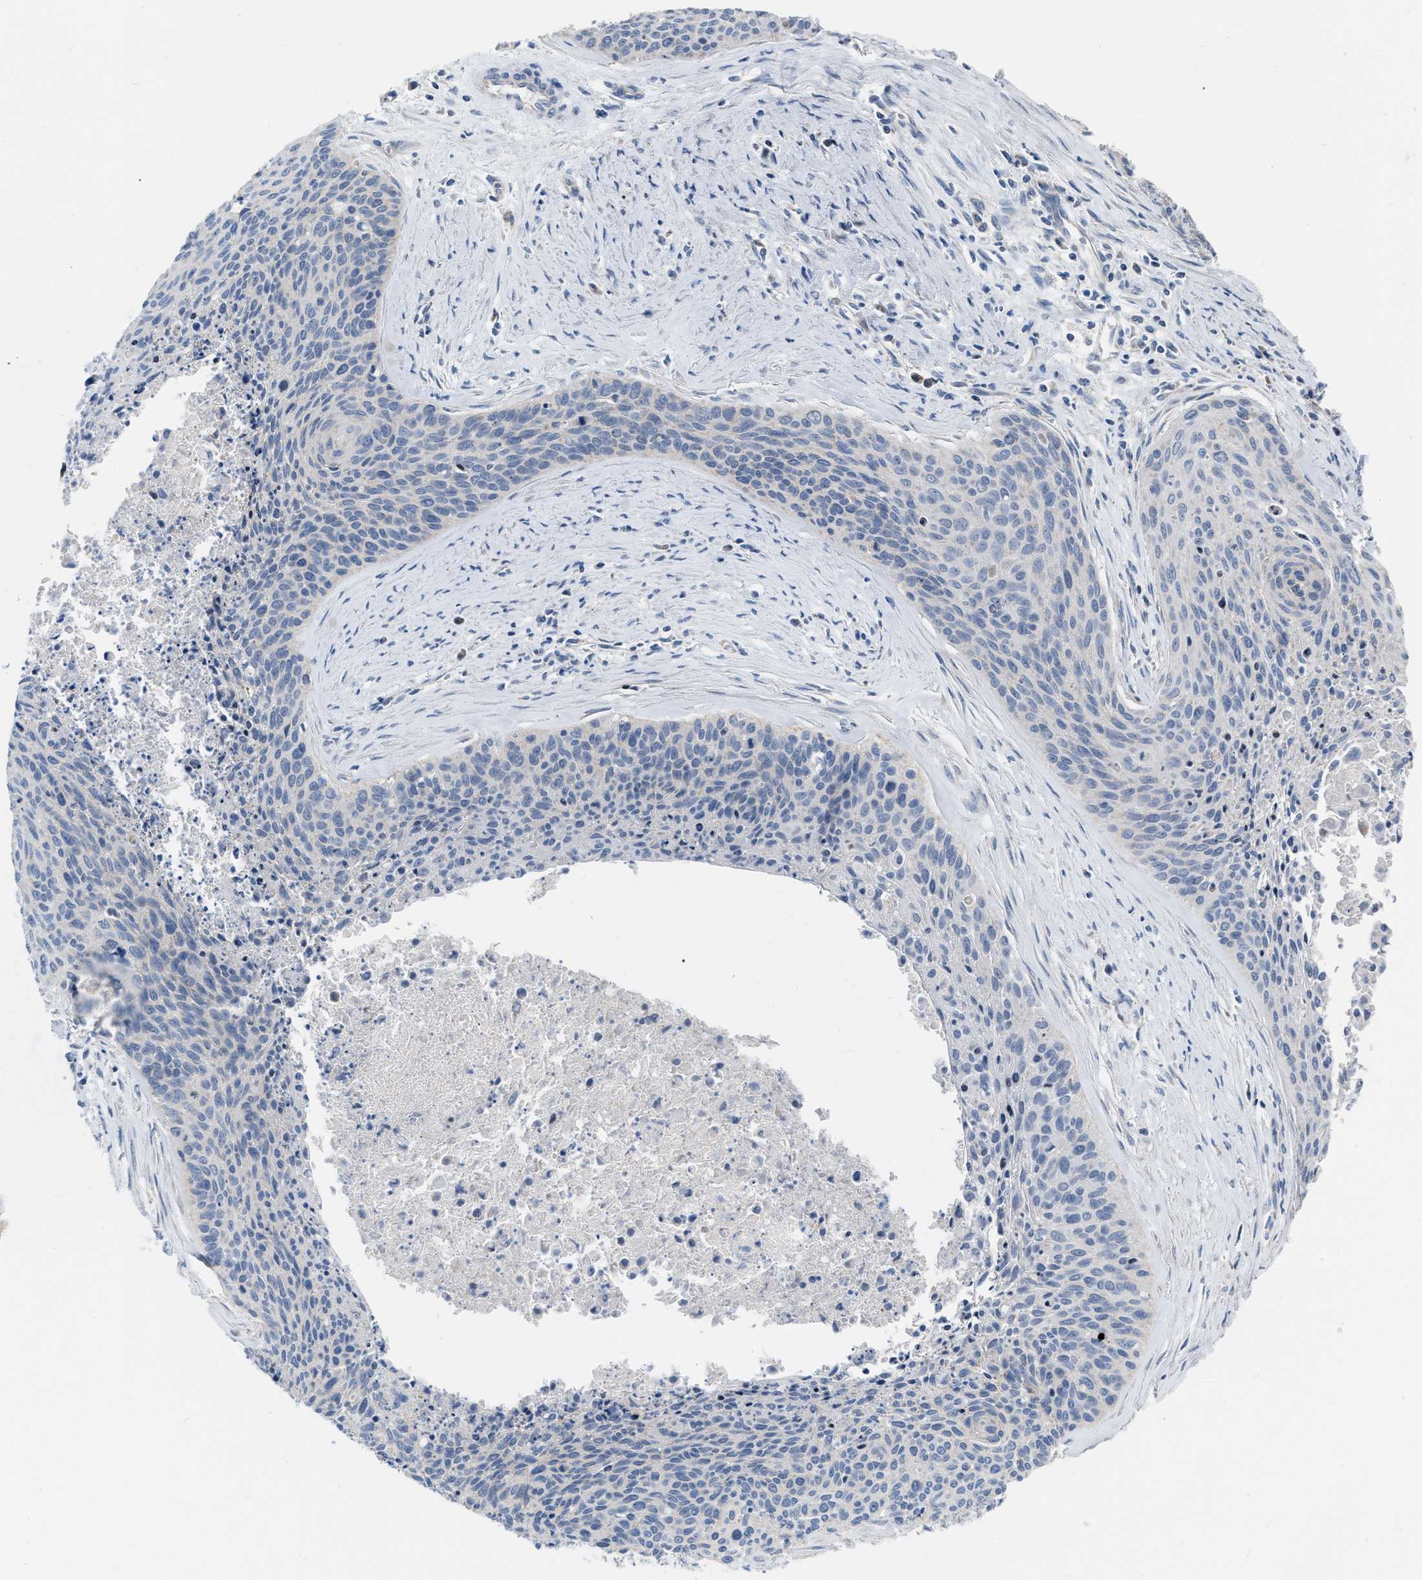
{"staining": {"intensity": "negative", "quantity": "none", "location": "none"}, "tissue": "cervical cancer", "cell_type": "Tumor cells", "image_type": "cancer", "snomed": [{"axis": "morphology", "description": "Squamous cell carcinoma, NOS"}, {"axis": "topography", "description": "Cervix"}], "caption": "This is an immunohistochemistry histopathology image of human cervical cancer. There is no positivity in tumor cells.", "gene": "DDX56", "patient": {"sex": "female", "age": 55}}